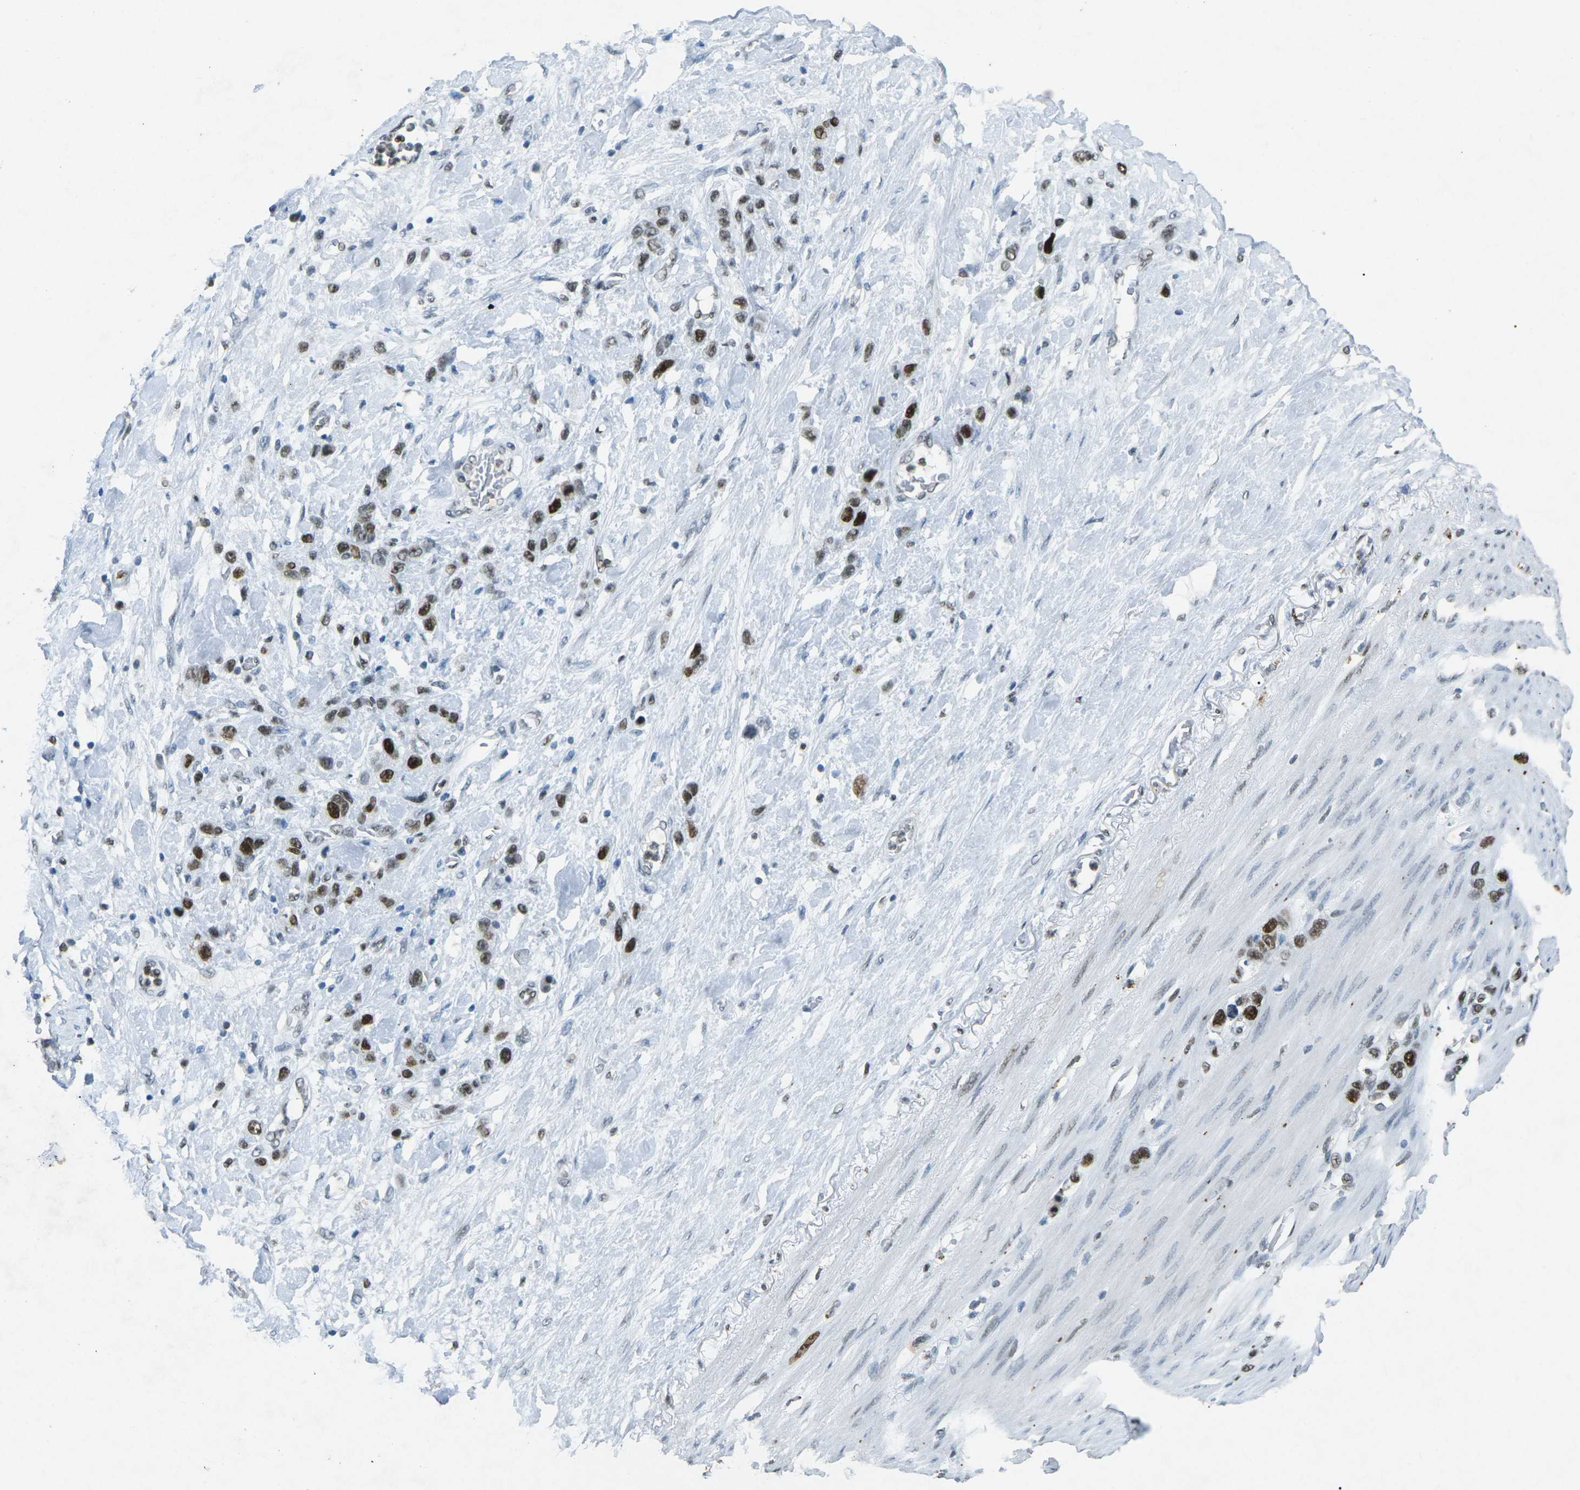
{"staining": {"intensity": "strong", "quantity": ">75%", "location": "nuclear"}, "tissue": "stomach cancer", "cell_type": "Tumor cells", "image_type": "cancer", "snomed": [{"axis": "morphology", "description": "Adenocarcinoma, NOS"}, {"axis": "morphology", "description": "Adenocarcinoma, High grade"}, {"axis": "topography", "description": "Stomach, upper"}, {"axis": "topography", "description": "Stomach, lower"}], "caption": "A micrograph showing strong nuclear expression in approximately >75% of tumor cells in adenocarcinoma (high-grade) (stomach), as visualized by brown immunohistochemical staining.", "gene": "RB1", "patient": {"sex": "female", "age": 65}}